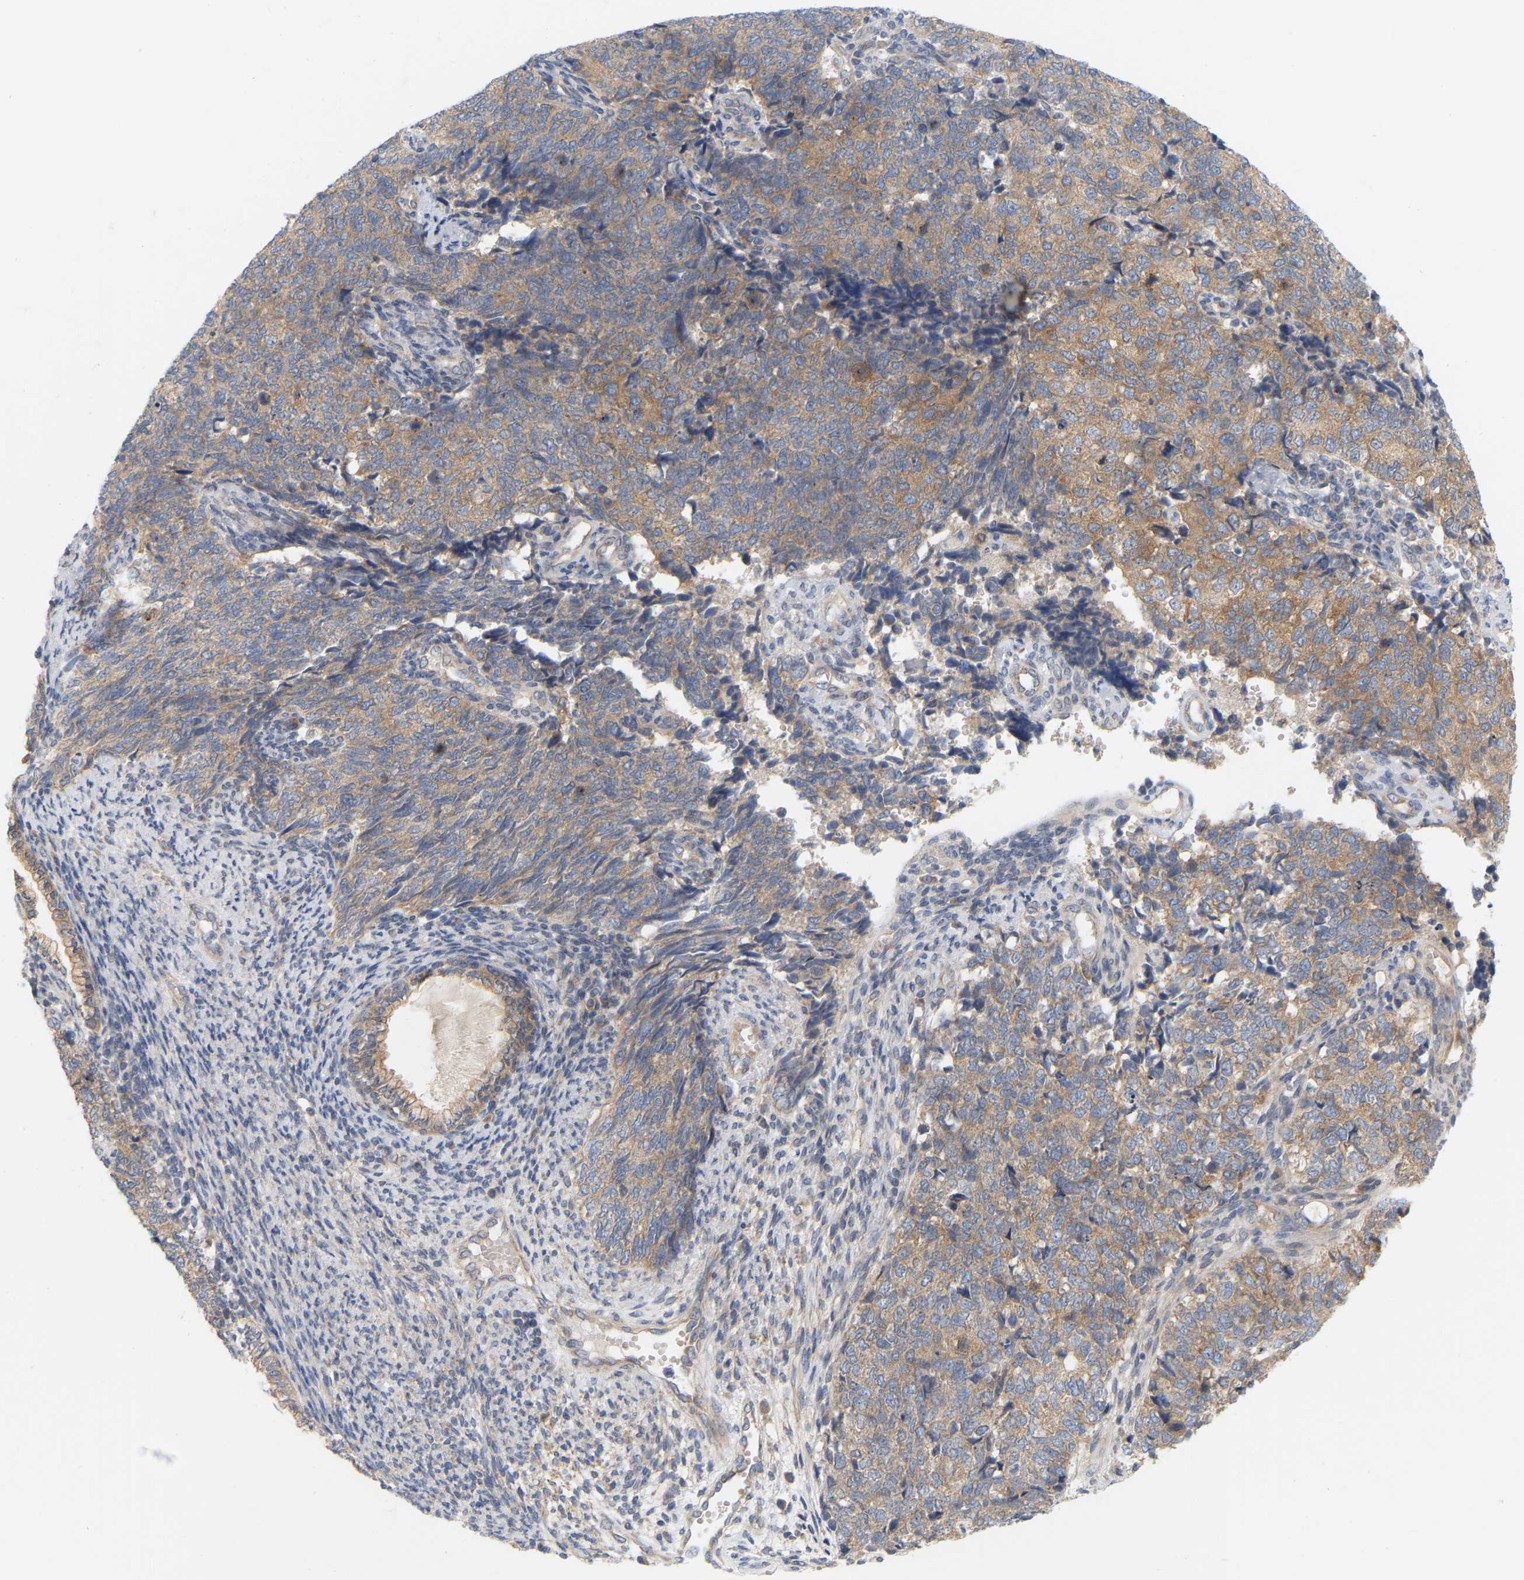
{"staining": {"intensity": "moderate", "quantity": "25%-75%", "location": "cytoplasmic/membranous"}, "tissue": "cervical cancer", "cell_type": "Tumor cells", "image_type": "cancer", "snomed": [{"axis": "morphology", "description": "Squamous cell carcinoma, NOS"}, {"axis": "topography", "description": "Cervix"}], "caption": "Immunohistochemical staining of cervical cancer (squamous cell carcinoma) shows moderate cytoplasmic/membranous protein positivity in about 25%-75% of tumor cells.", "gene": "MINDY4", "patient": {"sex": "female", "age": 63}}